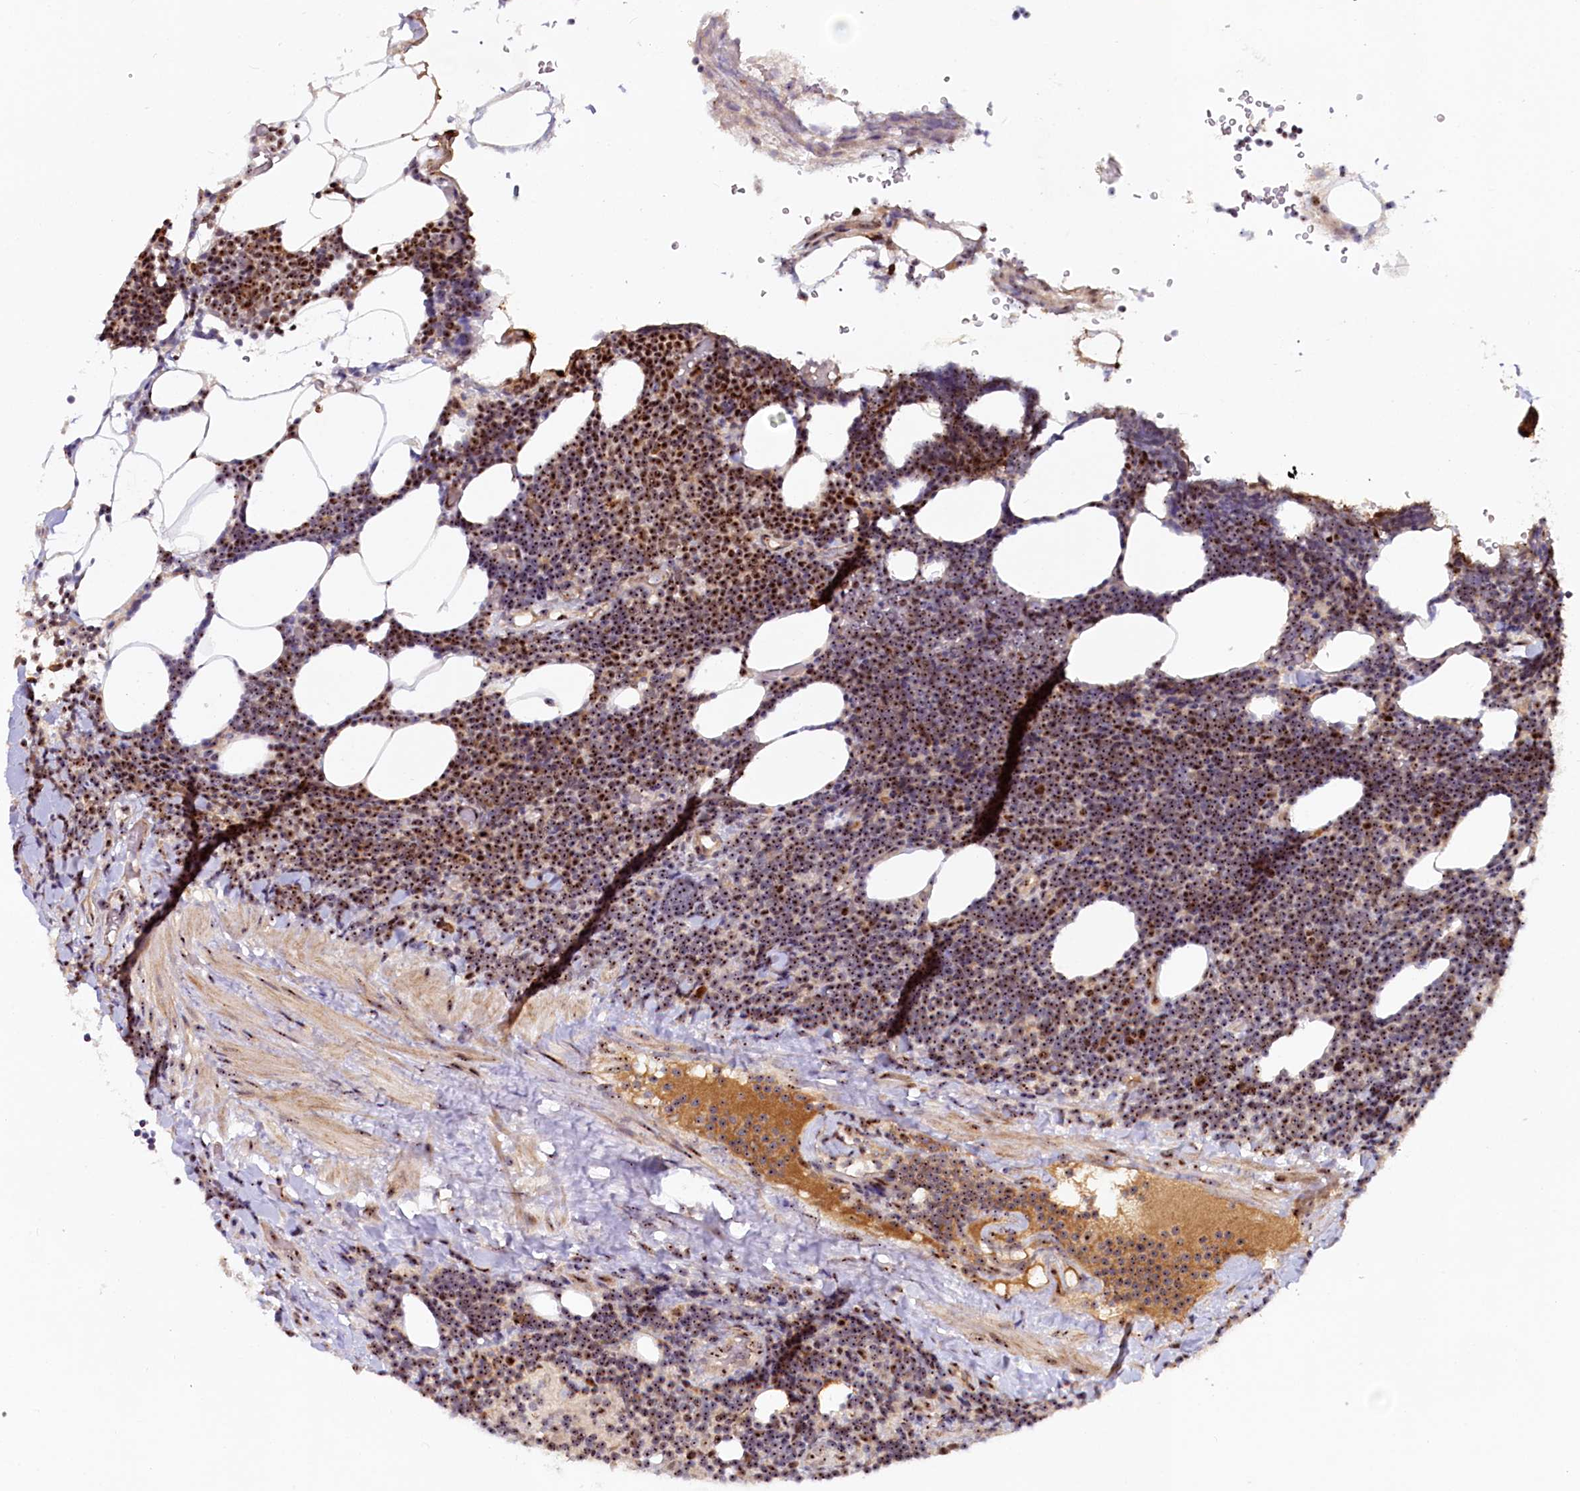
{"staining": {"intensity": "moderate", "quantity": ">75%", "location": "nuclear"}, "tissue": "lymphoma", "cell_type": "Tumor cells", "image_type": "cancer", "snomed": [{"axis": "morphology", "description": "Malignant lymphoma, non-Hodgkin's type, Low grade"}, {"axis": "topography", "description": "Lymph node"}], "caption": "Low-grade malignant lymphoma, non-Hodgkin's type was stained to show a protein in brown. There is medium levels of moderate nuclear expression in about >75% of tumor cells. Immunohistochemistry stains the protein in brown and the nuclei are stained blue.", "gene": "TCOF1", "patient": {"sex": "male", "age": 66}}